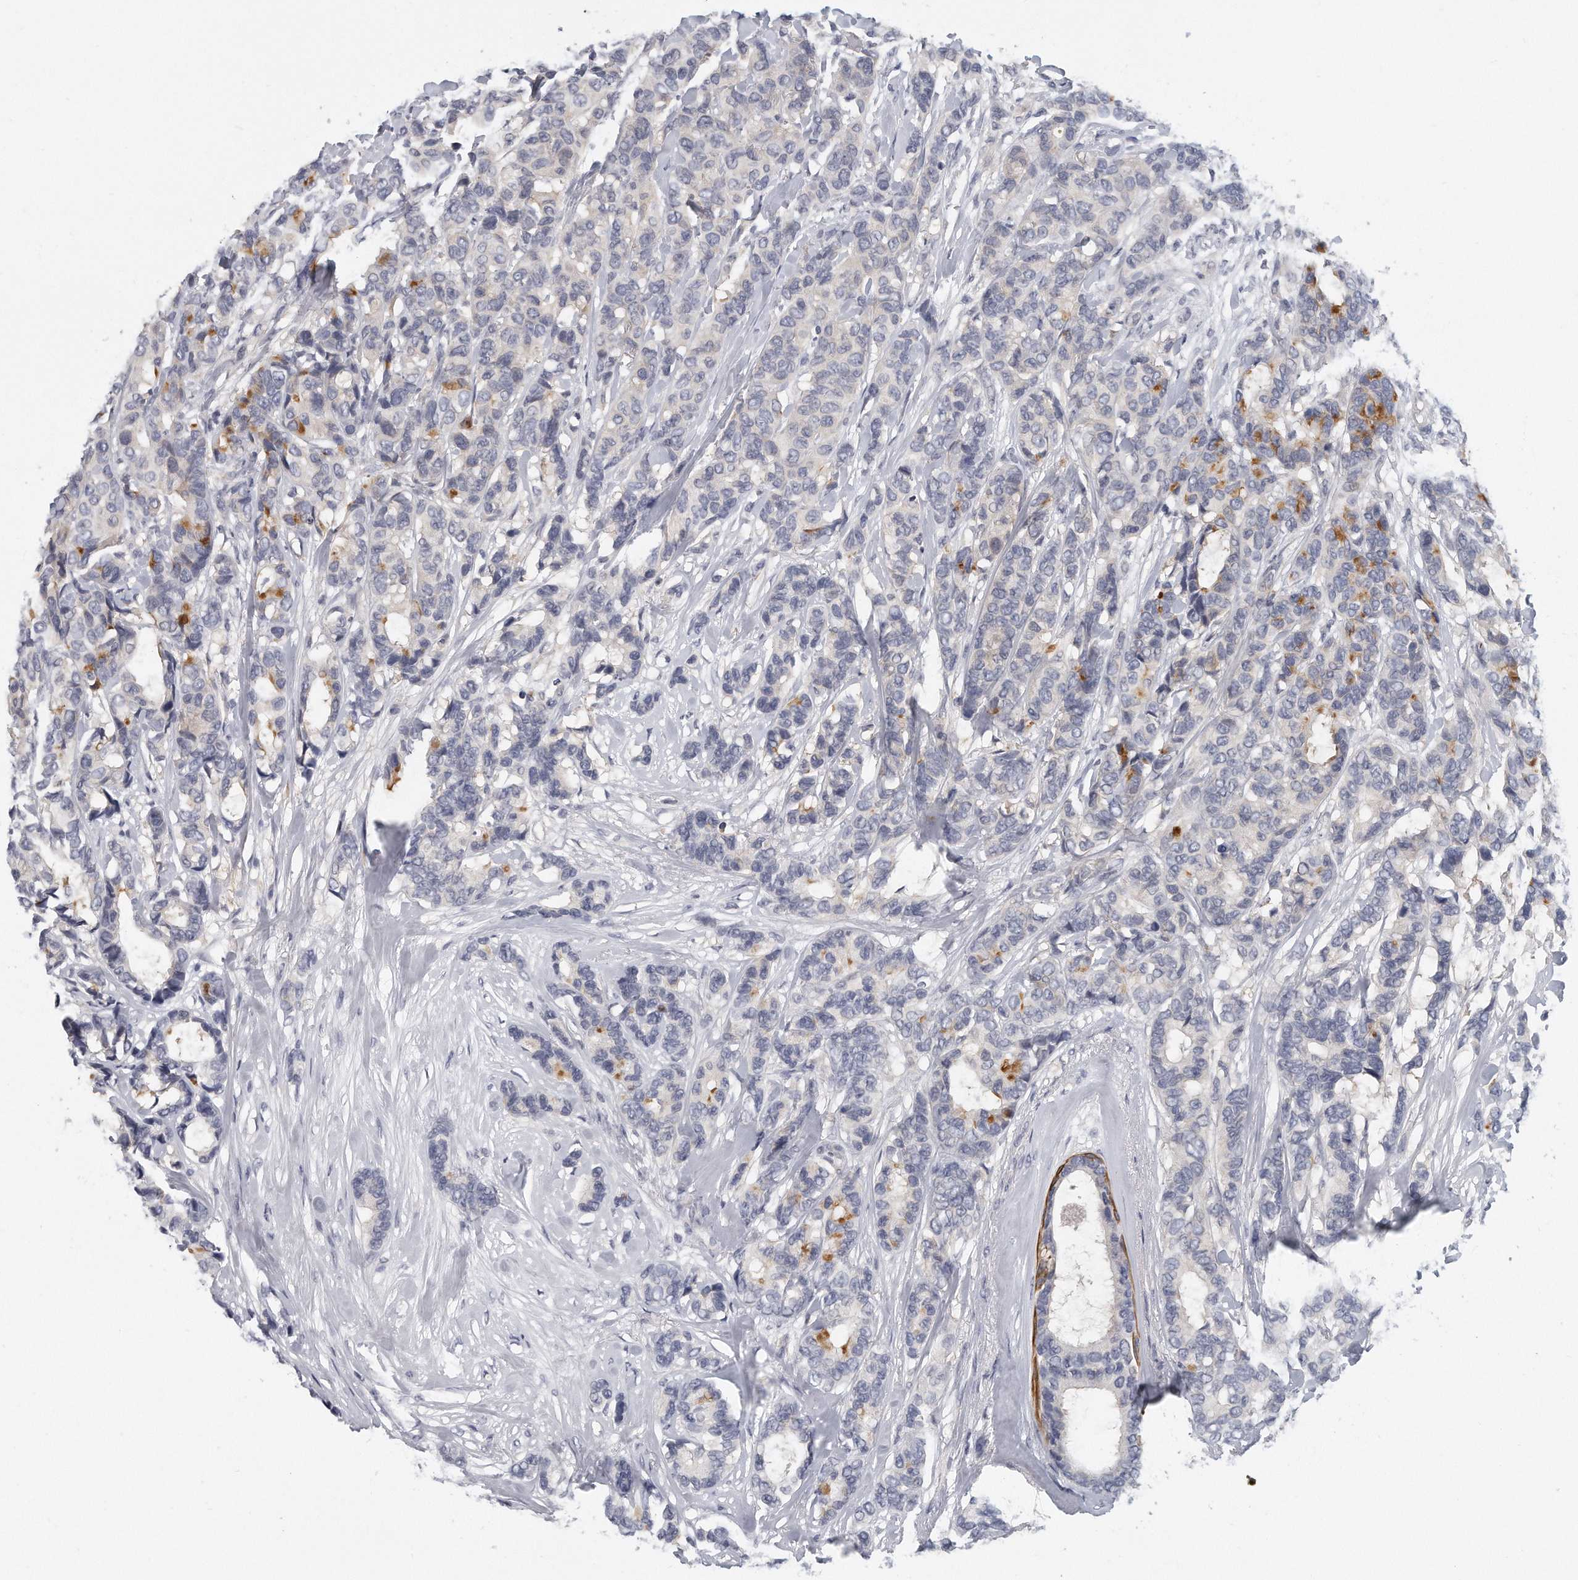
{"staining": {"intensity": "moderate", "quantity": "<25%", "location": "cytoplasmic/membranous"}, "tissue": "breast cancer", "cell_type": "Tumor cells", "image_type": "cancer", "snomed": [{"axis": "morphology", "description": "Duct carcinoma"}, {"axis": "topography", "description": "Breast"}], "caption": "There is low levels of moderate cytoplasmic/membranous positivity in tumor cells of invasive ductal carcinoma (breast), as demonstrated by immunohistochemical staining (brown color).", "gene": "KLHL7", "patient": {"sex": "female", "age": 87}}